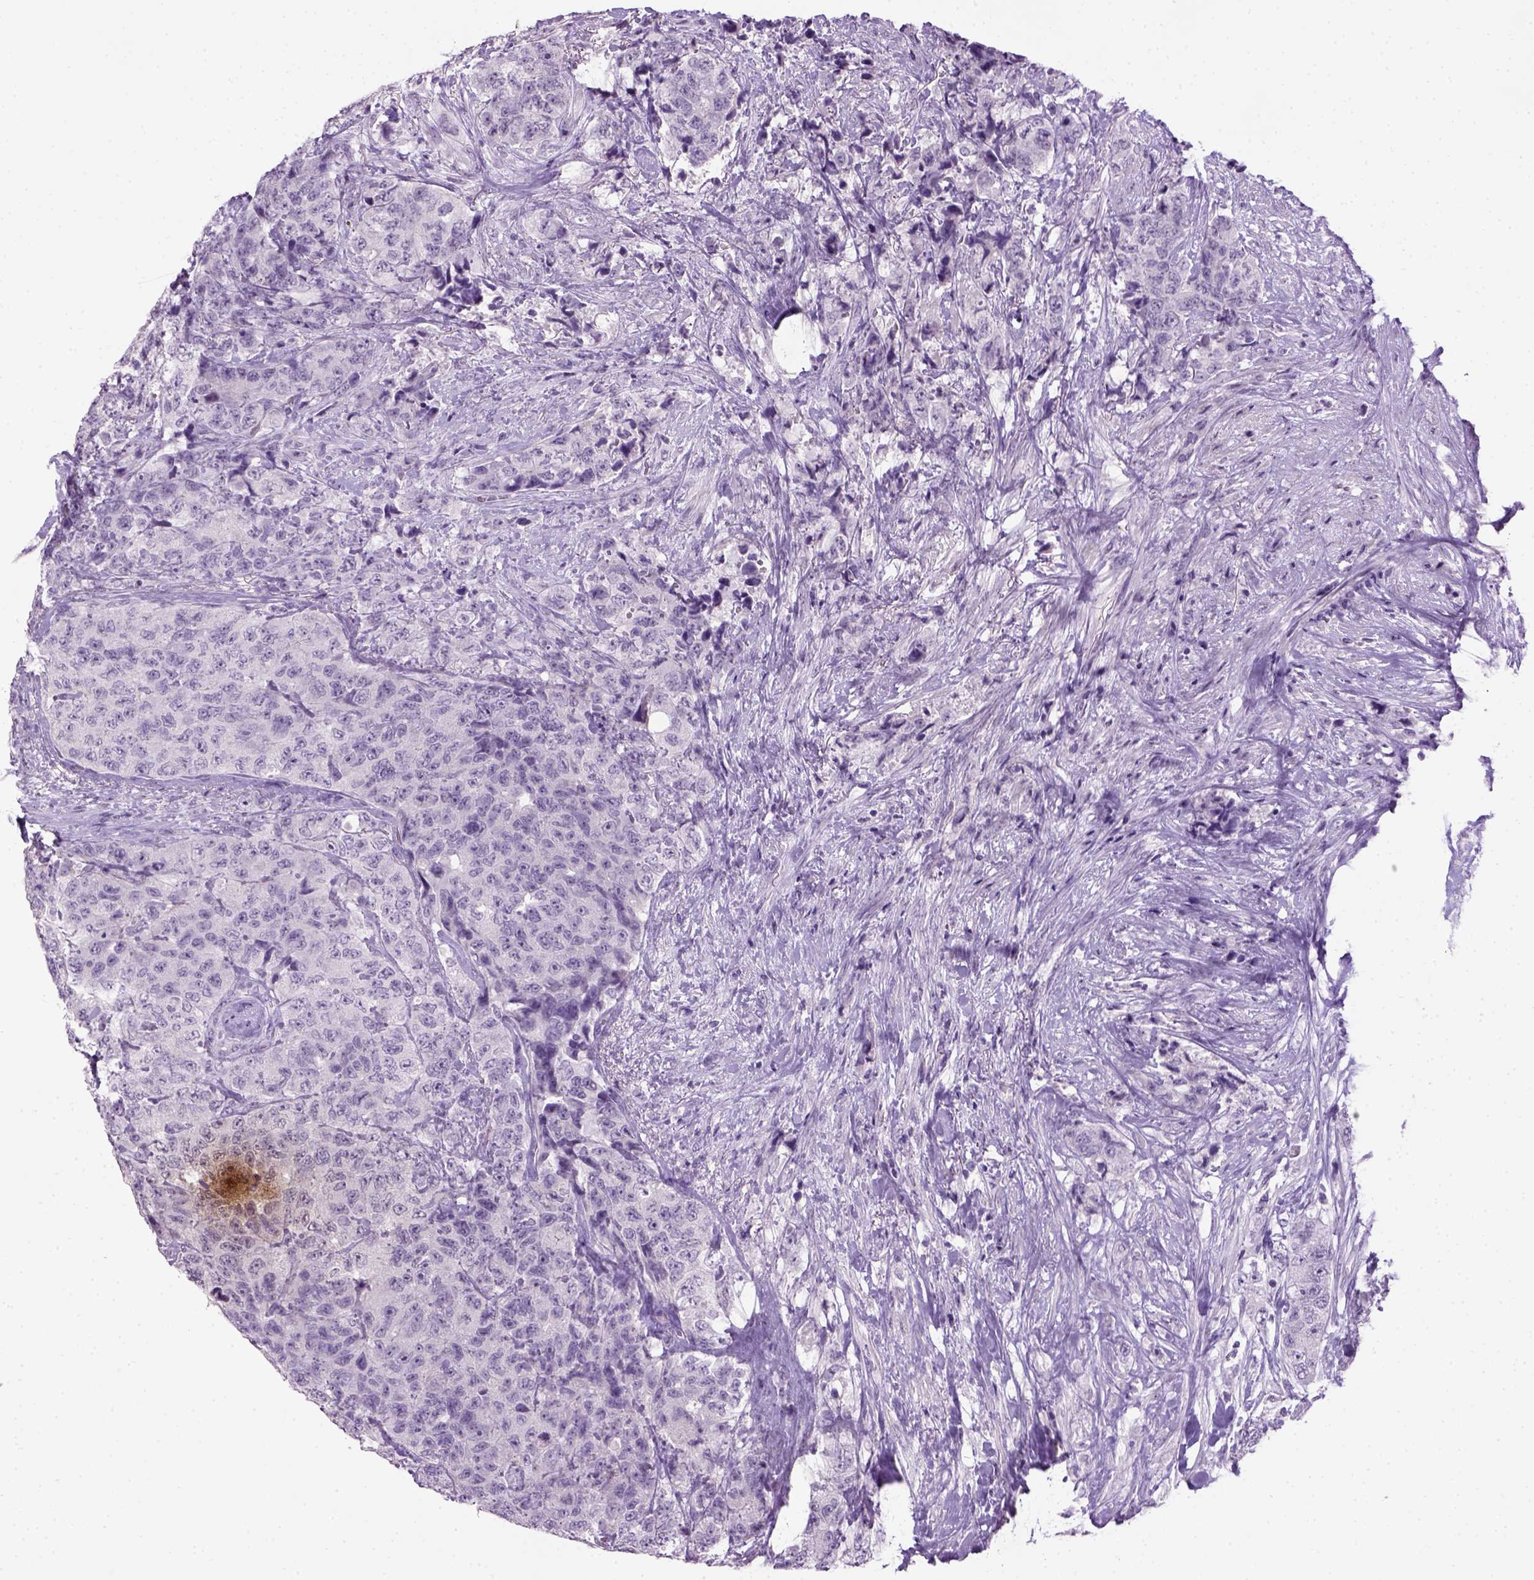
{"staining": {"intensity": "negative", "quantity": "none", "location": "none"}, "tissue": "urothelial cancer", "cell_type": "Tumor cells", "image_type": "cancer", "snomed": [{"axis": "morphology", "description": "Urothelial carcinoma, High grade"}, {"axis": "topography", "description": "Urinary bladder"}], "caption": "A high-resolution photomicrograph shows immunohistochemistry (IHC) staining of urothelial cancer, which demonstrates no significant positivity in tumor cells.", "gene": "GABRB2", "patient": {"sex": "female", "age": 78}}